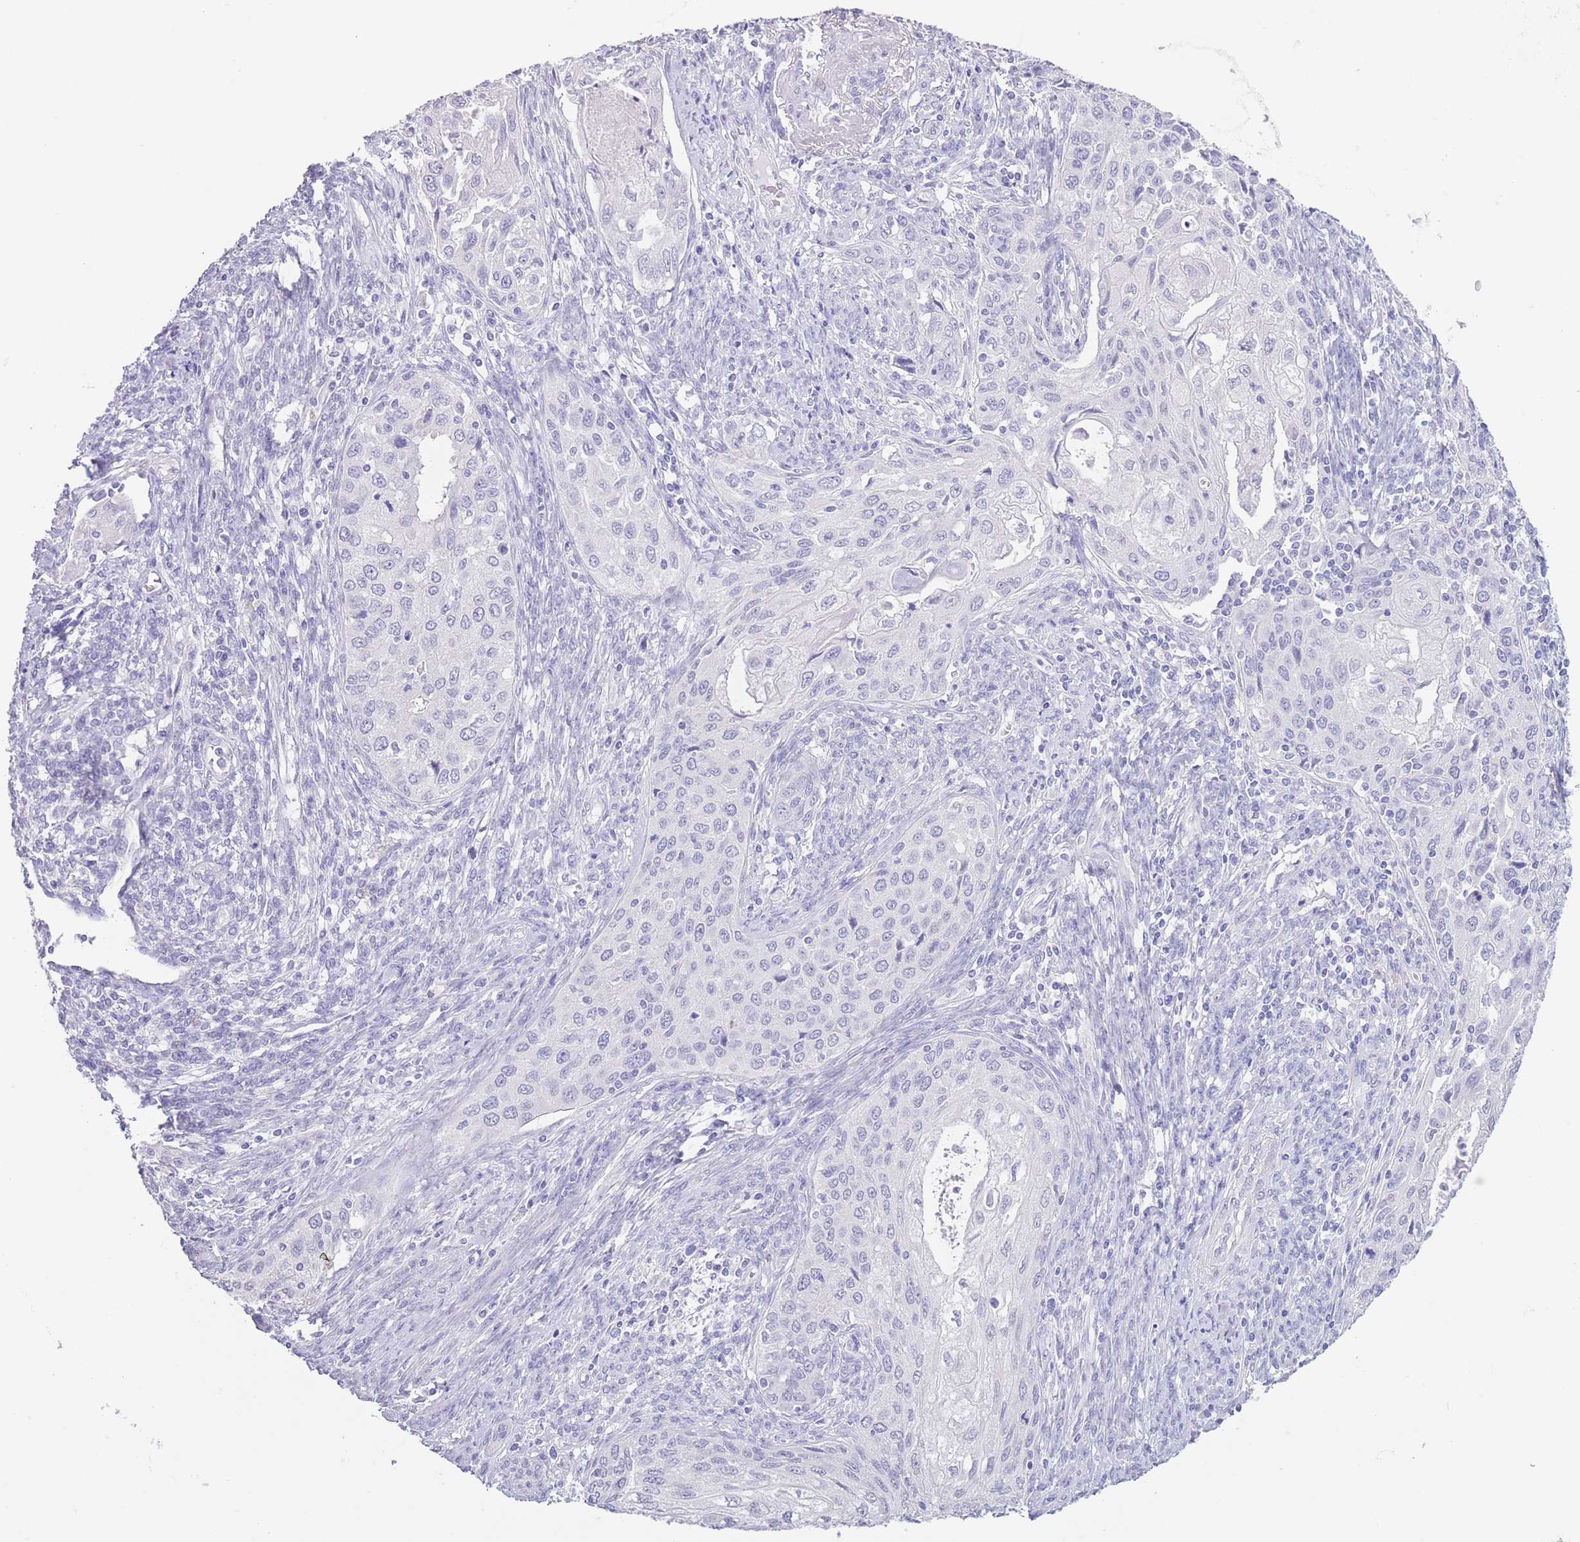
{"staining": {"intensity": "negative", "quantity": "none", "location": "none"}, "tissue": "cervical cancer", "cell_type": "Tumor cells", "image_type": "cancer", "snomed": [{"axis": "morphology", "description": "Squamous cell carcinoma, NOS"}, {"axis": "topography", "description": "Cervix"}], "caption": "DAB (3,3'-diaminobenzidine) immunohistochemical staining of squamous cell carcinoma (cervical) demonstrates no significant staining in tumor cells.", "gene": "PKLR", "patient": {"sex": "female", "age": 67}}